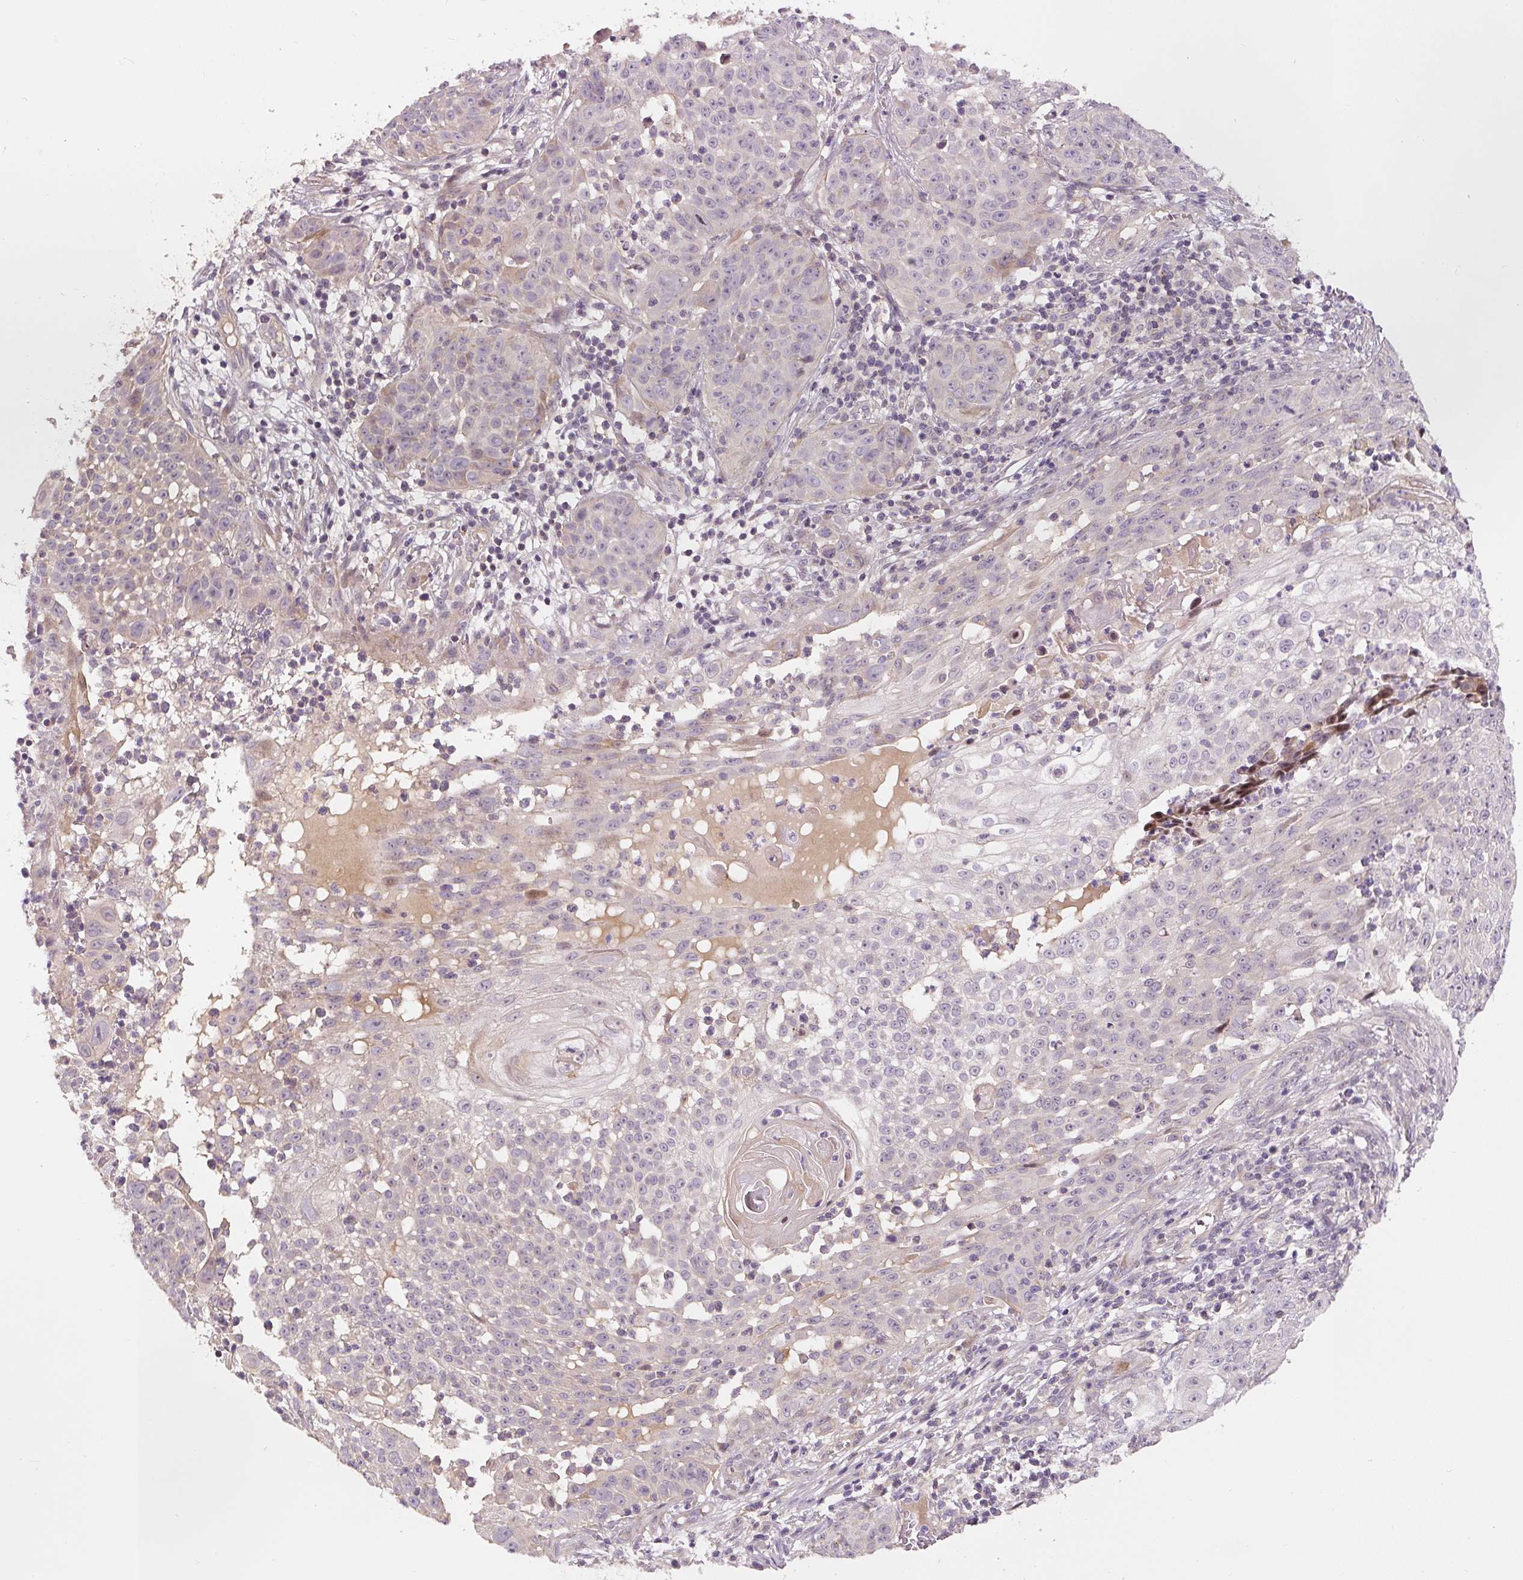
{"staining": {"intensity": "negative", "quantity": "none", "location": "none"}, "tissue": "skin cancer", "cell_type": "Tumor cells", "image_type": "cancer", "snomed": [{"axis": "morphology", "description": "Squamous cell carcinoma, NOS"}, {"axis": "topography", "description": "Skin"}], "caption": "Tumor cells are negative for brown protein staining in squamous cell carcinoma (skin).", "gene": "PWWP3B", "patient": {"sex": "male", "age": 24}}